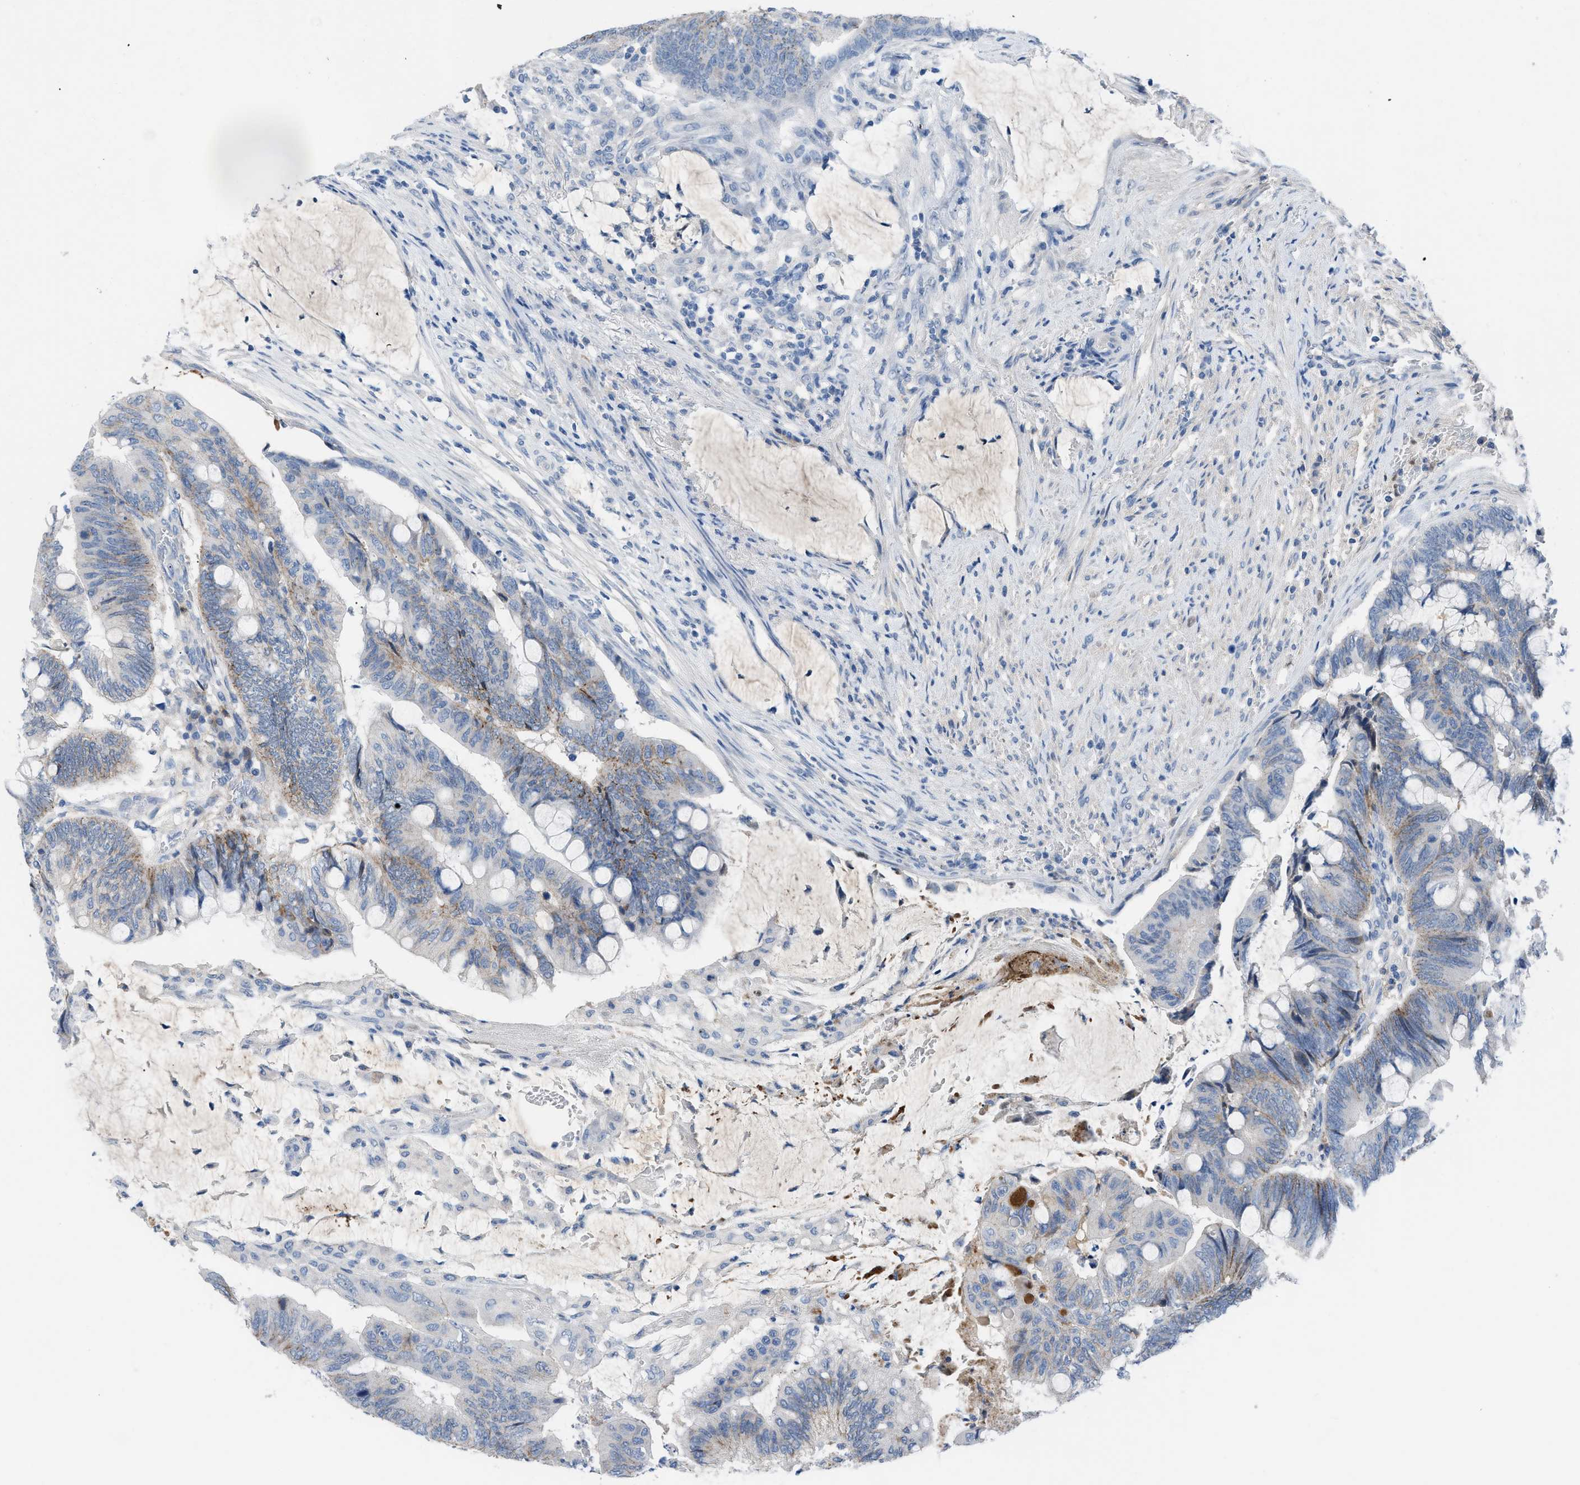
{"staining": {"intensity": "weak", "quantity": "25%-75%", "location": "cytoplasmic/membranous"}, "tissue": "colorectal cancer", "cell_type": "Tumor cells", "image_type": "cancer", "snomed": [{"axis": "morphology", "description": "Normal tissue, NOS"}, {"axis": "morphology", "description": "Adenocarcinoma, NOS"}, {"axis": "topography", "description": "Rectum"}, {"axis": "topography", "description": "Peripheral nerve tissue"}], "caption": "Colorectal cancer stained with a brown dye demonstrates weak cytoplasmic/membranous positive staining in about 25%-75% of tumor cells.", "gene": "HPX", "patient": {"sex": "male", "age": 92}}